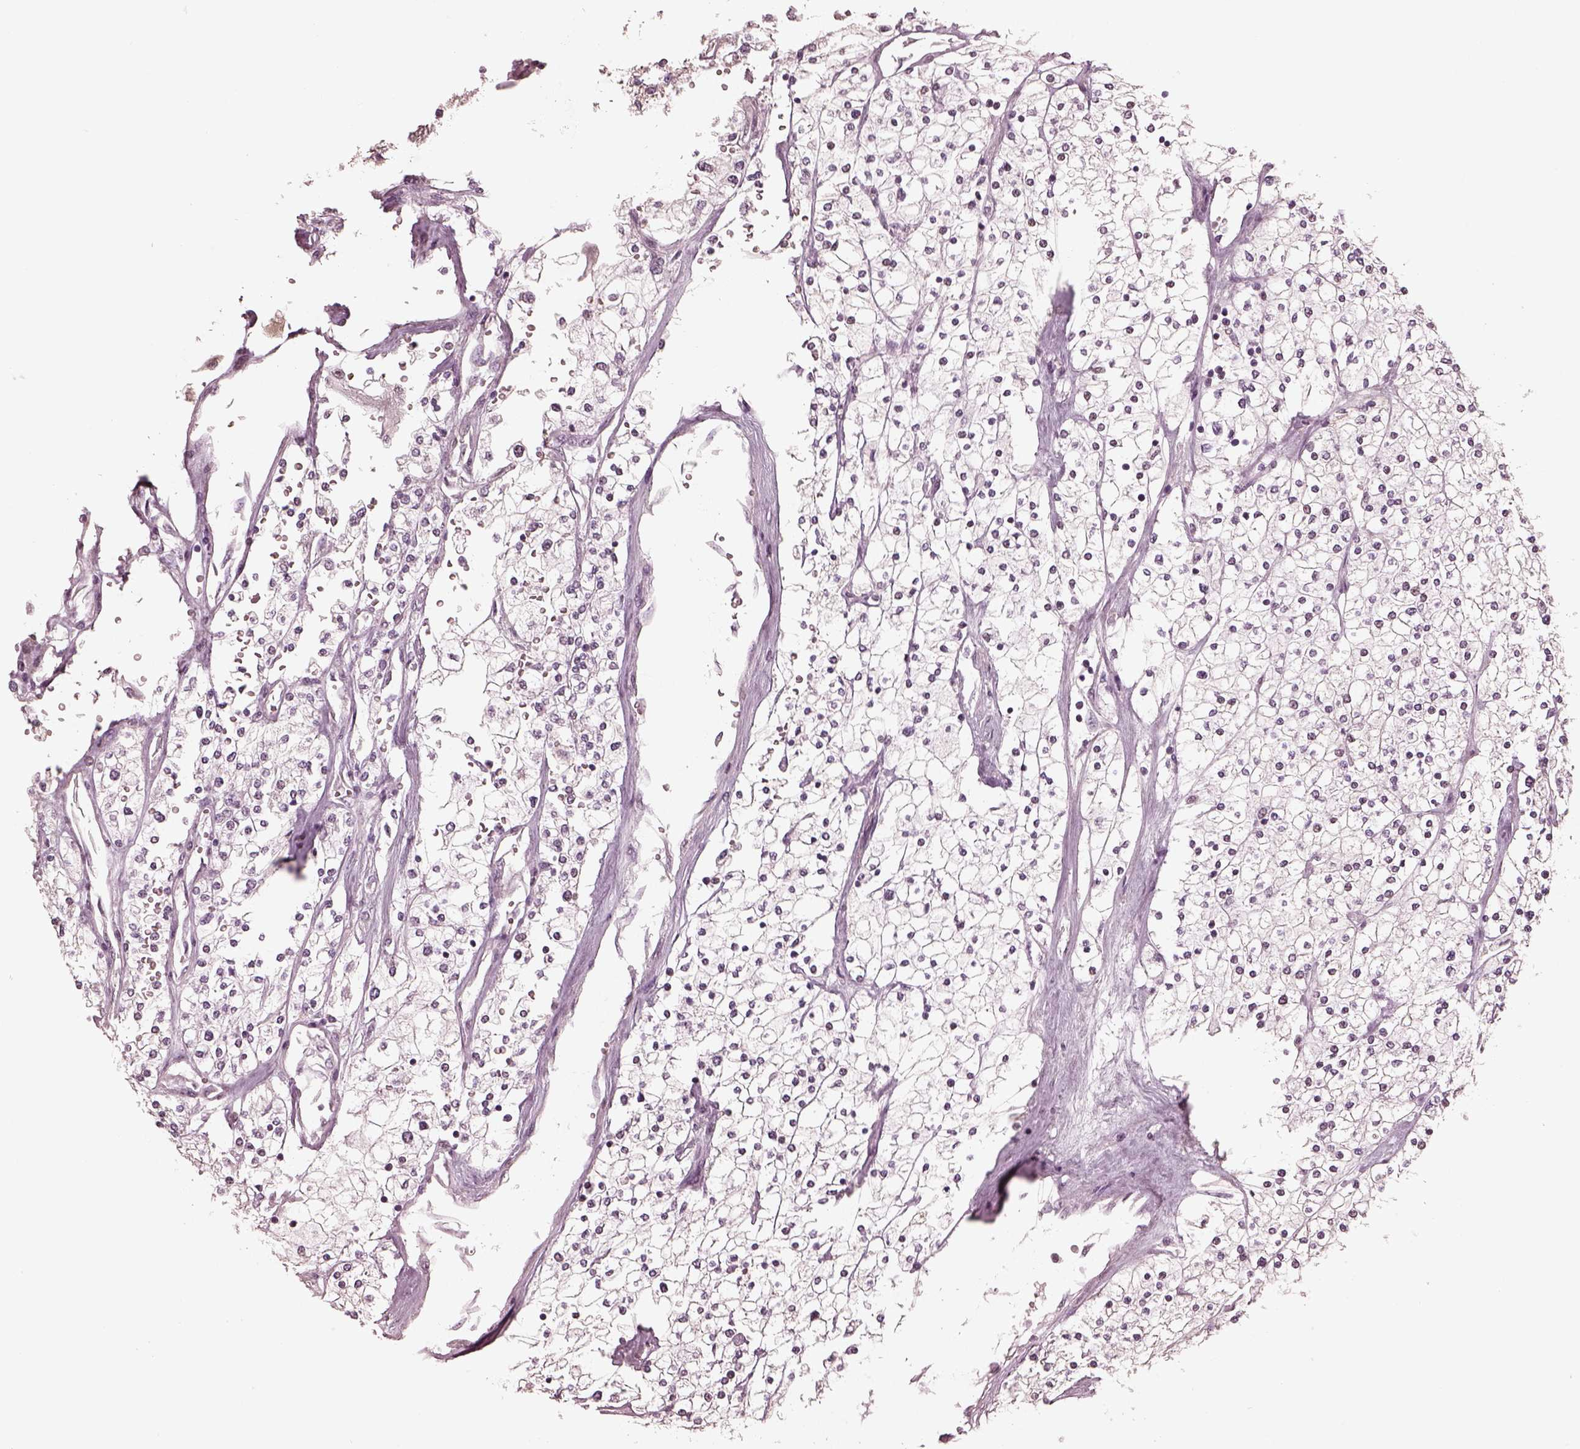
{"staining": {"intensity": "negative", "quantity": "none", "location": "none"}, "tissue": "renal cancer", "cell_type": "Tumor cells", "image_type": "cancer", "snomed": [{"axis": "morphology", "description": "Adenocarcinoma, NOS"}, {"axis": "topography", "description": "Kidney"}], "caption": "Renal adenocarcinoma was stained to show a protein in brown. There is no significant staining in tumor cells. (Brightfield microscopy of DAB (3,3'-diaminobenzidine) immunohistochemistry at high magnification).", "gene": "EGR4", "patient": {"sex": "male", "age": 80}}